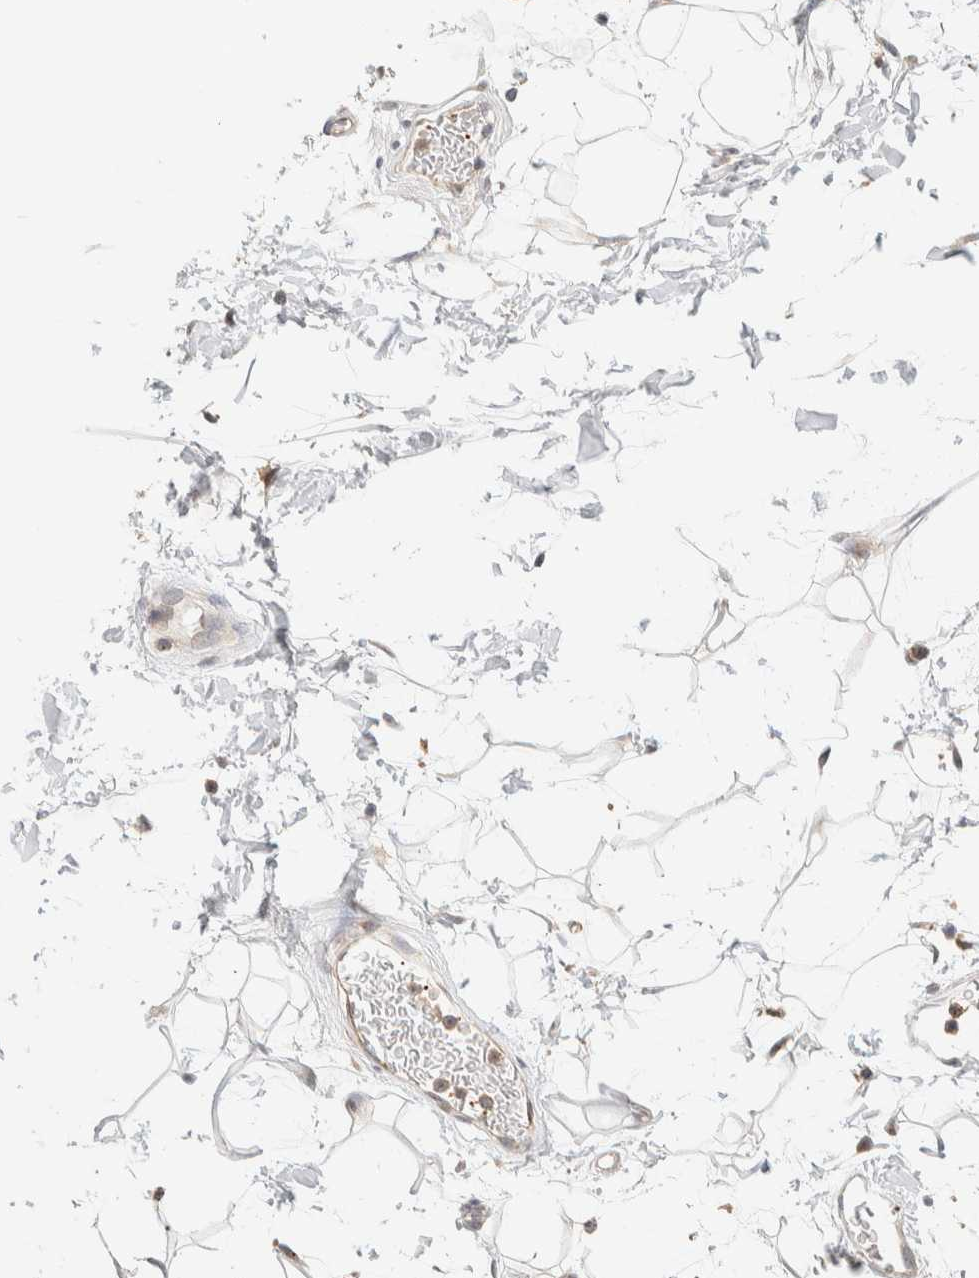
{"staining": {"intensity": "weak", "quantity": "25%-75%", "location": "cytoplasmic/membranous"}, "tissue": "adipose tissue", "cell_type": "Adipocytes", "image_type": "normal", "snomed": [{"axis": "morphology", "description": "Normal tissue, NOS"}, {"axis": "topography", "description": "Soft tissue"}], "caption": "This photomicrograph reveals IHC staining of normal adipose tissue, with low weak cytoplasmic/membranous expression in approximately 25%-75% of adipocytes.", "gene": "KIF9", "patient": {"sex": "male", "age": 72}}